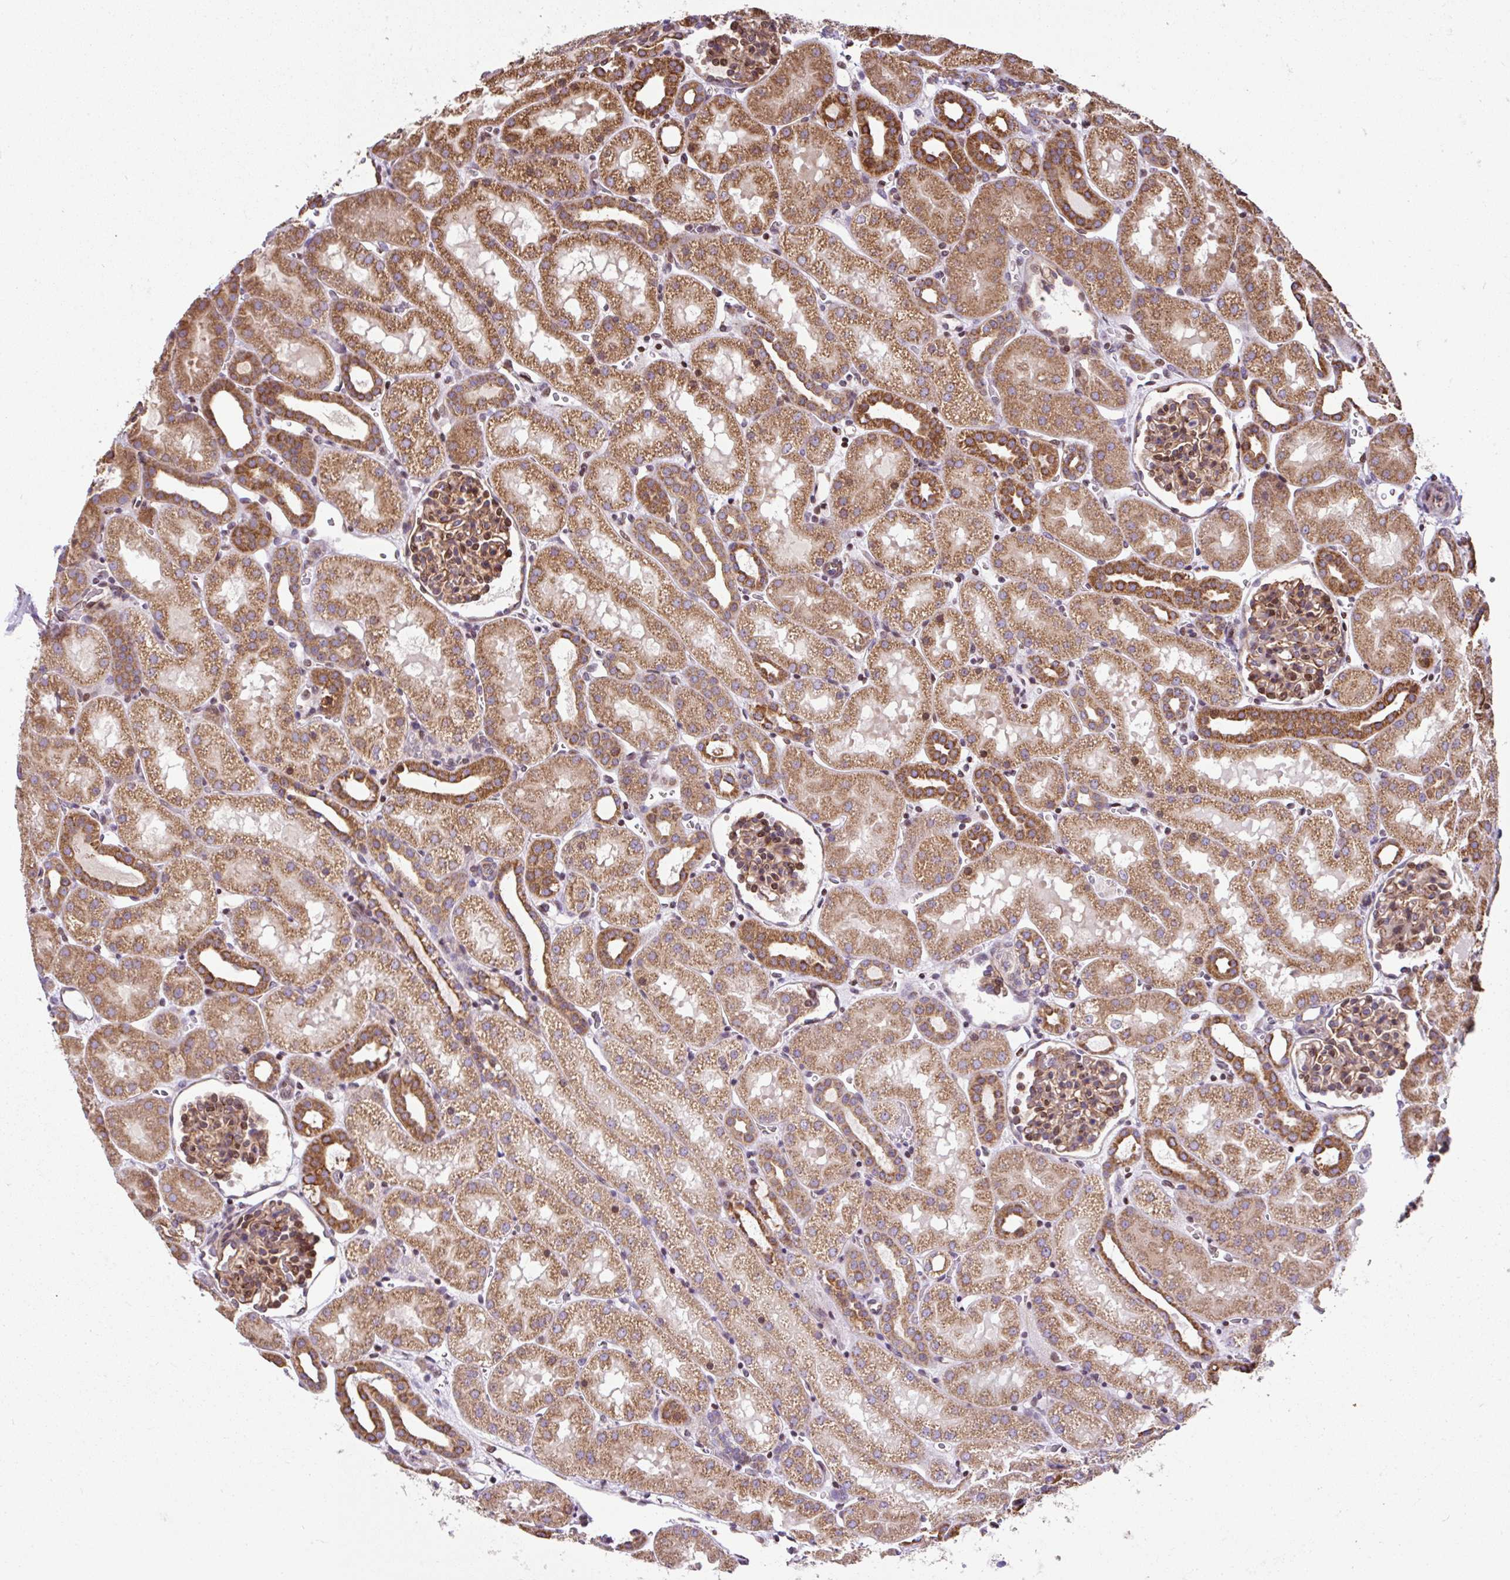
{"staining": {"intensity": "moderate", "quantity": ">75%", "location": "cytoplasmic/membranous"}, "tissue": "kidney", "cell_type": "Cells in glomeruli", "image_type": "normal", "snomed": [{"axis": "morphology", "description": "Normal tissue, NOS"}, {"axis": "topography", "description": "Kidney"}], "caption": "Immunohistochemistry of normal kidney shows medium levels of moderate cytoplasmic/membranous positivity in about >75% of cells in glomeruli. Nuclei are stained in blue.", "gene": "FIGNL1", "patient": {"sex": "male", "age": 2}}